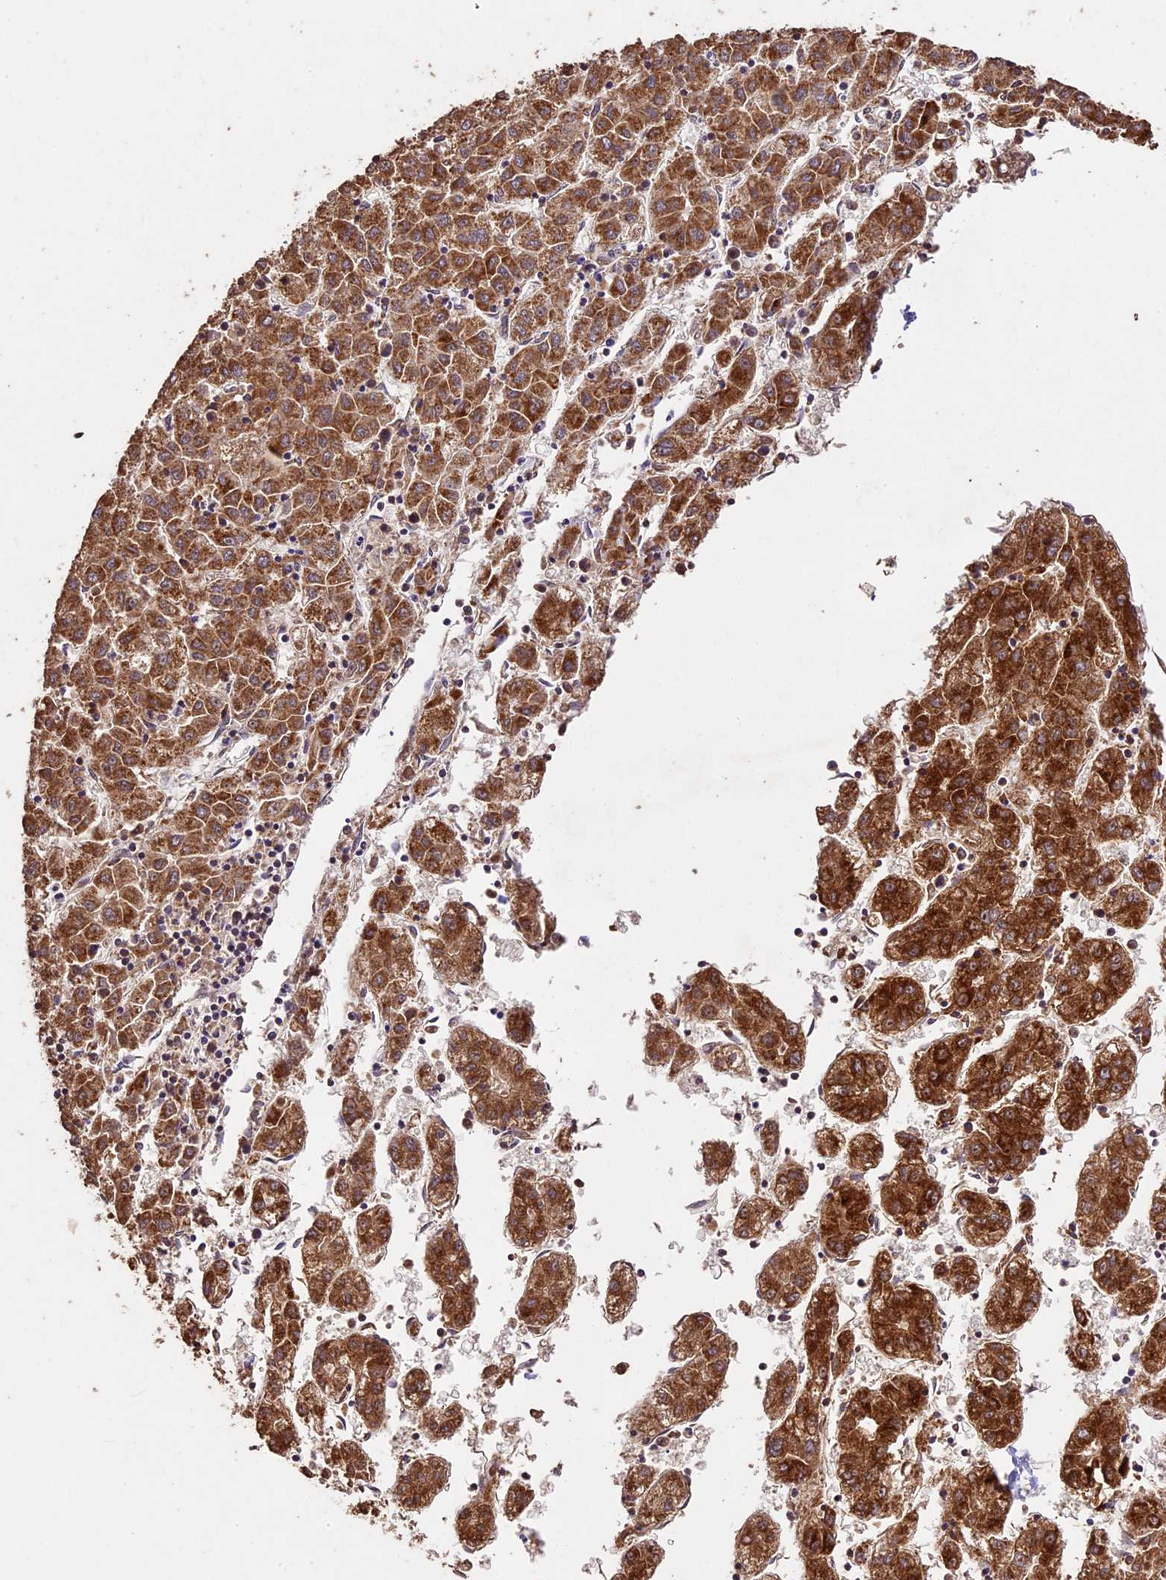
{"staining": {"intensity": "strong", "quantity": ">75%", "location": "cytoplasmic/membranous"}, "tissue": "liver cancer", "cell_type": "Tumor cells", "image_type": "cancer", "snomed": [{"axis": "morphology", "description": "Carcinoma, Hepatocellular, NOS"}, {"axis": "topography", "description": "Liver"}], "caption": "Liver cancer tissue demonstrates strong cytoplasmic/membranous staining in approximately >75% of tumor cells", "gene": "CRLF1", "patient": {"sex": "male", "age": 72}}